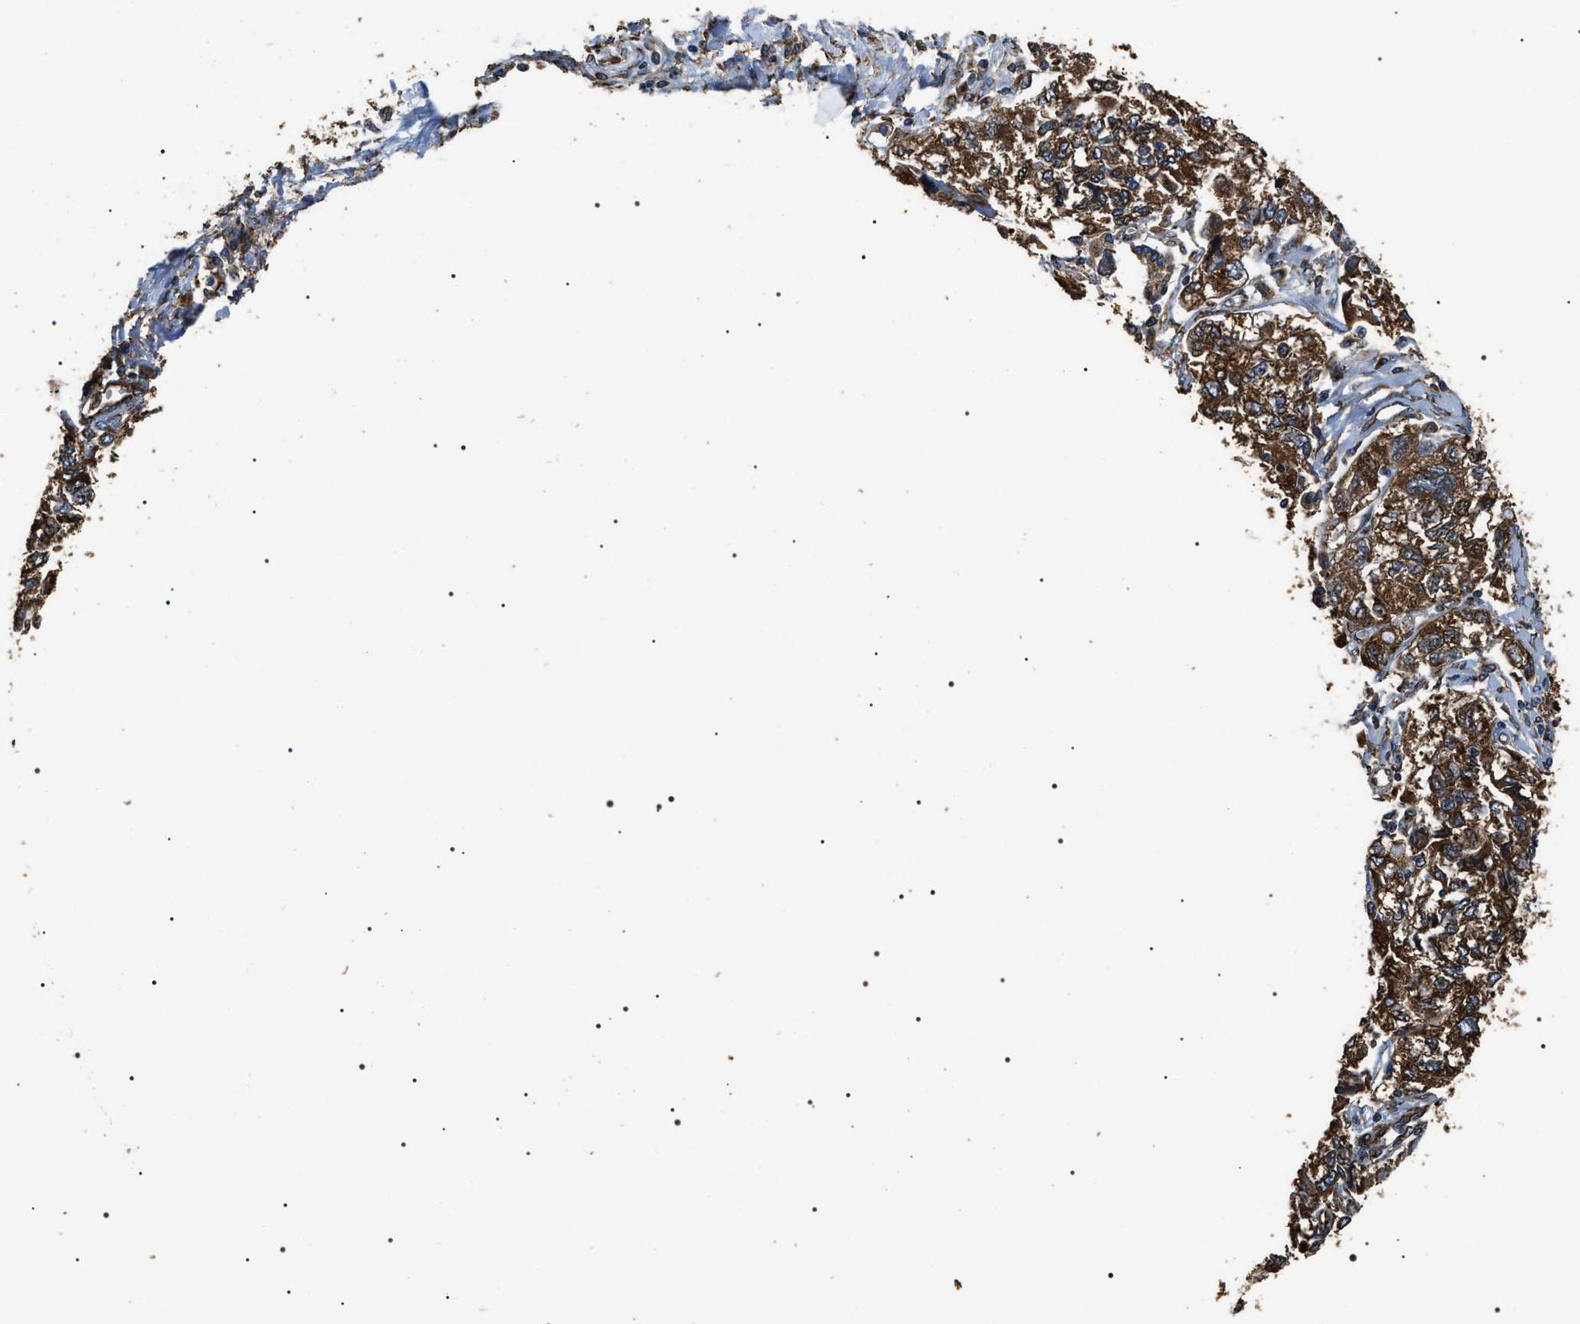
{"staining": {"intensity": "moderate", "quantity": ">75%", "location": "cytoplasmic/membranous"}, "tissue": "ovarian cancer", "cell_type": "Tumor cells", "image_type": "cancer", "snomed": [{"axis": "morphology", "description": "Carcinoma, NOS"}, {"axis": "morphology", "description": "Cystadenocarcinoma, serous, NOS"}, {"axis": "topography", "description": "Ovary"}], "caption": "Brown immunohistochemical staining in human carcinoma (ovarian) exhibits moderate cytoplasmic/membranous positivity in about >75% of tumor cells. (Stains: DAB in brown, nuclei in blue, Microscopy: brightfield microscopy at high magnification).", "gene": "KTN1", "patient": {"sex": "female", "age": 69}}